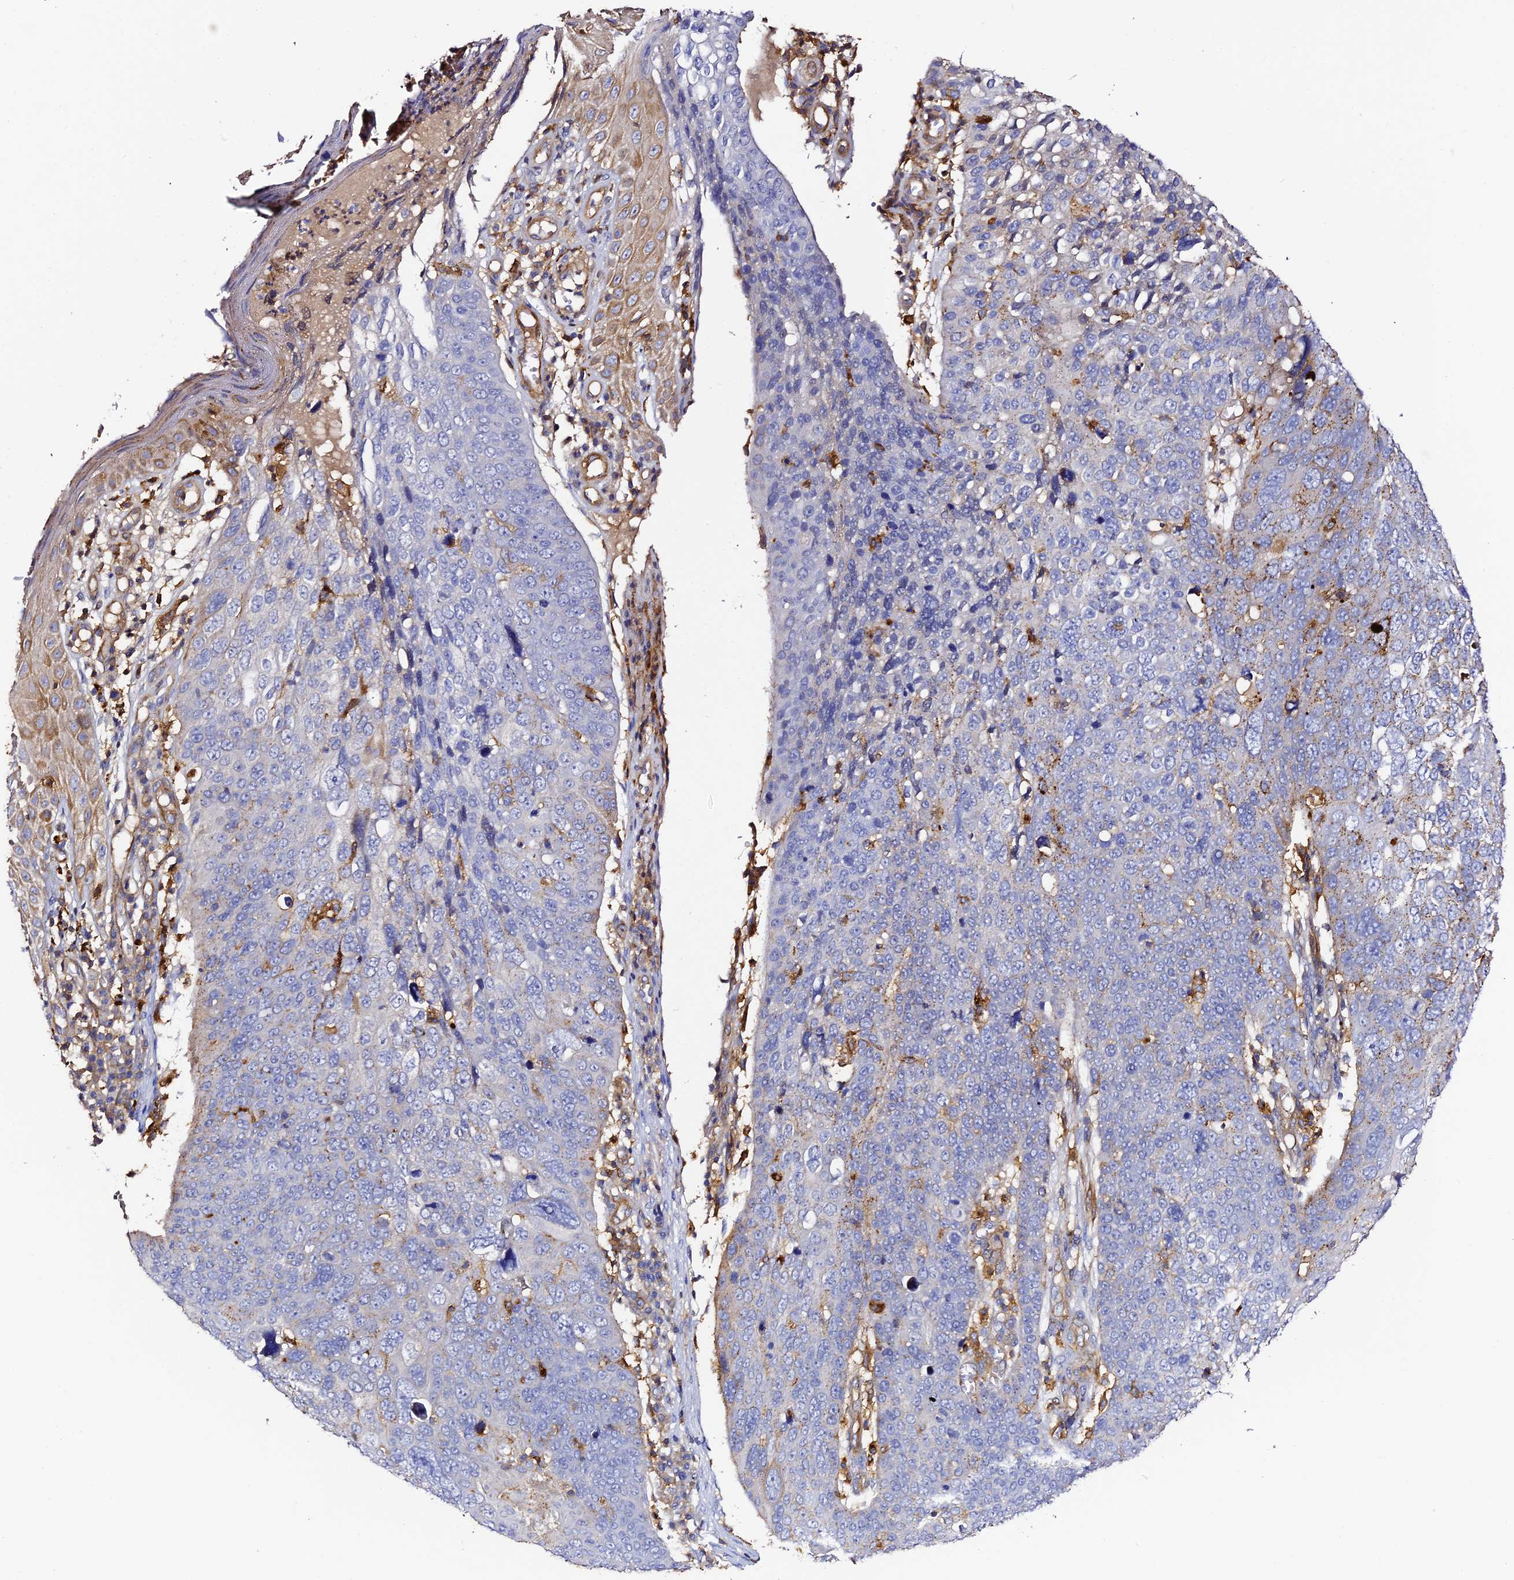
{"staining": {"intensity": "negative", "quantity": "none", "location": "none"}, "tissue": "skin cancer", "cell_type": "Tumor cells", "image_type": "cancer", "snomed": [{"axis": "morphology", "description": "Squamous cell carcinoma, NOS"}, {"axis": "topography", "description": "Skin"}], "caption": "Human skin cancer stained for a protein using IHC displays no expression in tumor cells.", "gene": "TRPV2", "patient": {"sex": "male", "age": 71}}